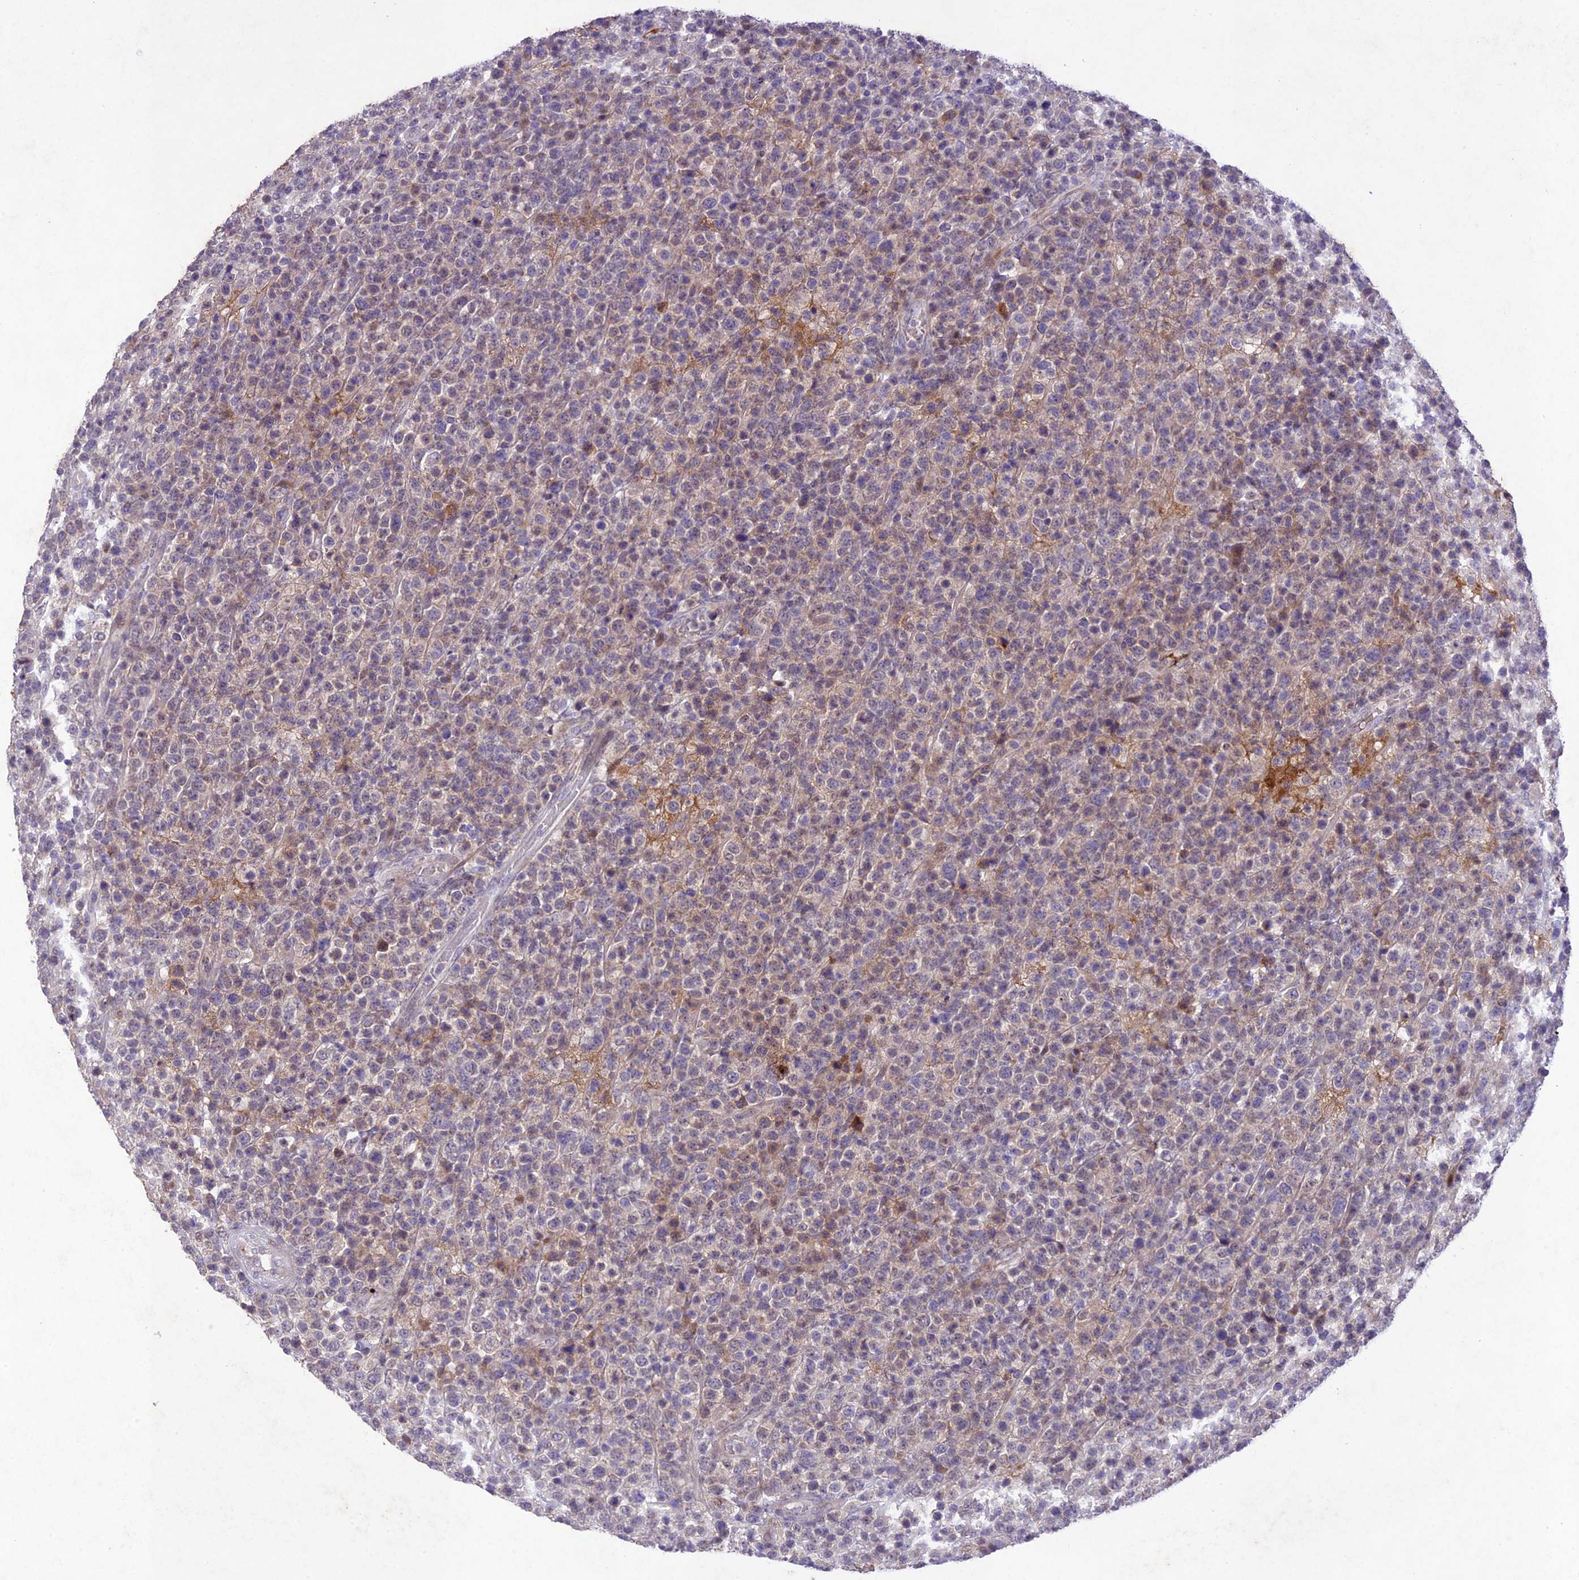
{"staining": {"intensity": "negative", "quantity": "none", "location": "none"}, "tissue": "lymphoma", "cell_type": "Tumor cells", "image_type": "cancer", "snomed": [{"axis": "morphology", "description": "Malignant lymphoma, non-Hodgkin's type, High grade"}, {"axis": "topography", "description": "Colon"}], "caption": "This is a image of immunohistochemistry (IHC) staining of lymphoma, which shows no positivity in tumor cells.", "gene": "ANKRD52", "patient": {"sex": "female", "age": 53}}